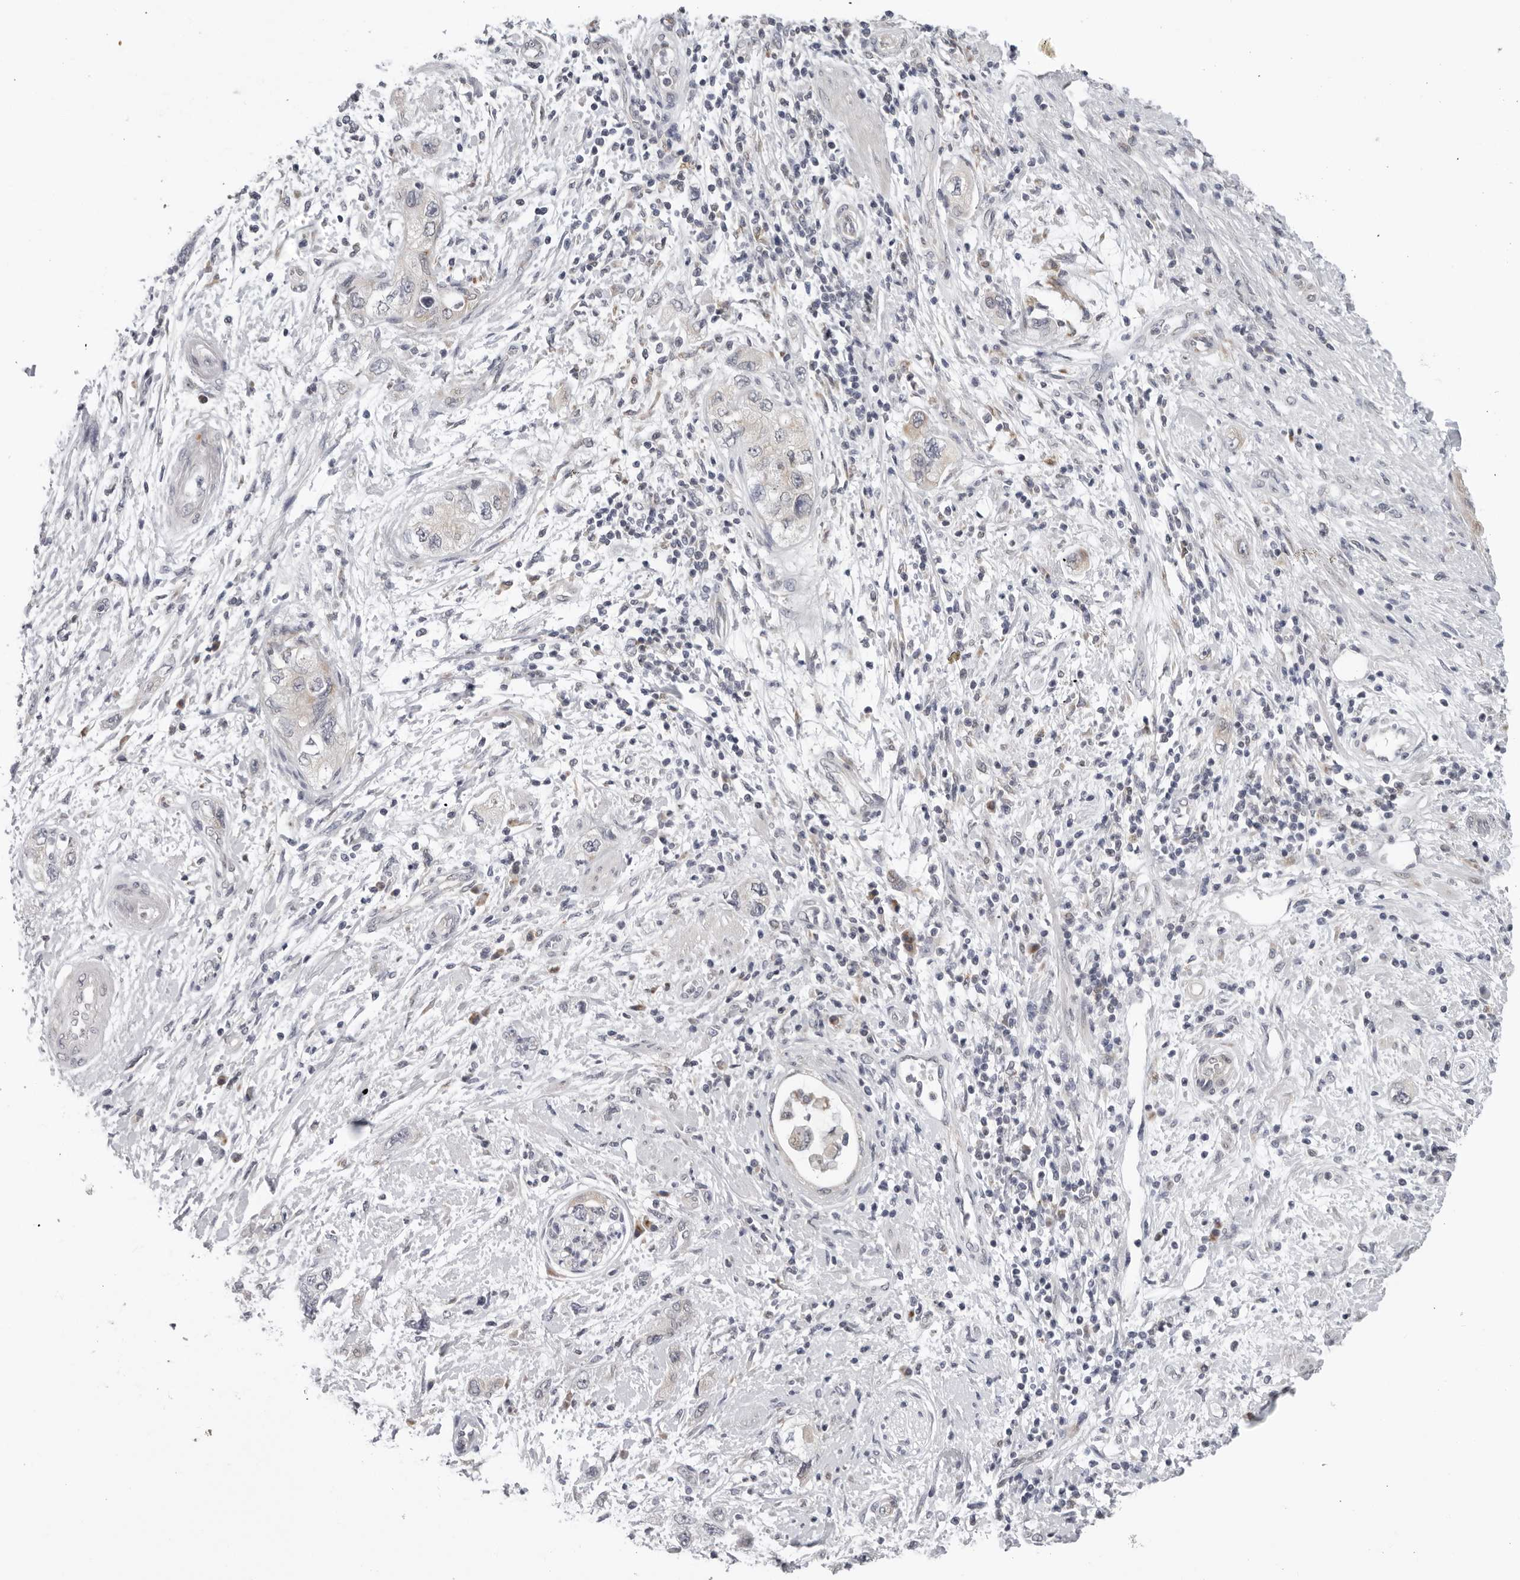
{"staining": {"intensity": "negative", "quantity": "none", "location": "none"}, "tissue": "pancreatic cancer", "cell_type": "Tumor cells", "image_type": "cancer", "snomed": [{"axis": "morphology", "description": "Adenocarcinoma, NOS"}, {"axis": "topography", "description": "Pancreas"}], "caption": "High magnification brightfield microscopy of adenocarcinoma (pancreatic) stained with DAB (3,3'-diaminobenzidine) (brown) and counterstained with hematoxylin (blue): tumor cells show no significant expression.", "gene": "CPT2", "patient": {"sex": "female", "age": 73}}